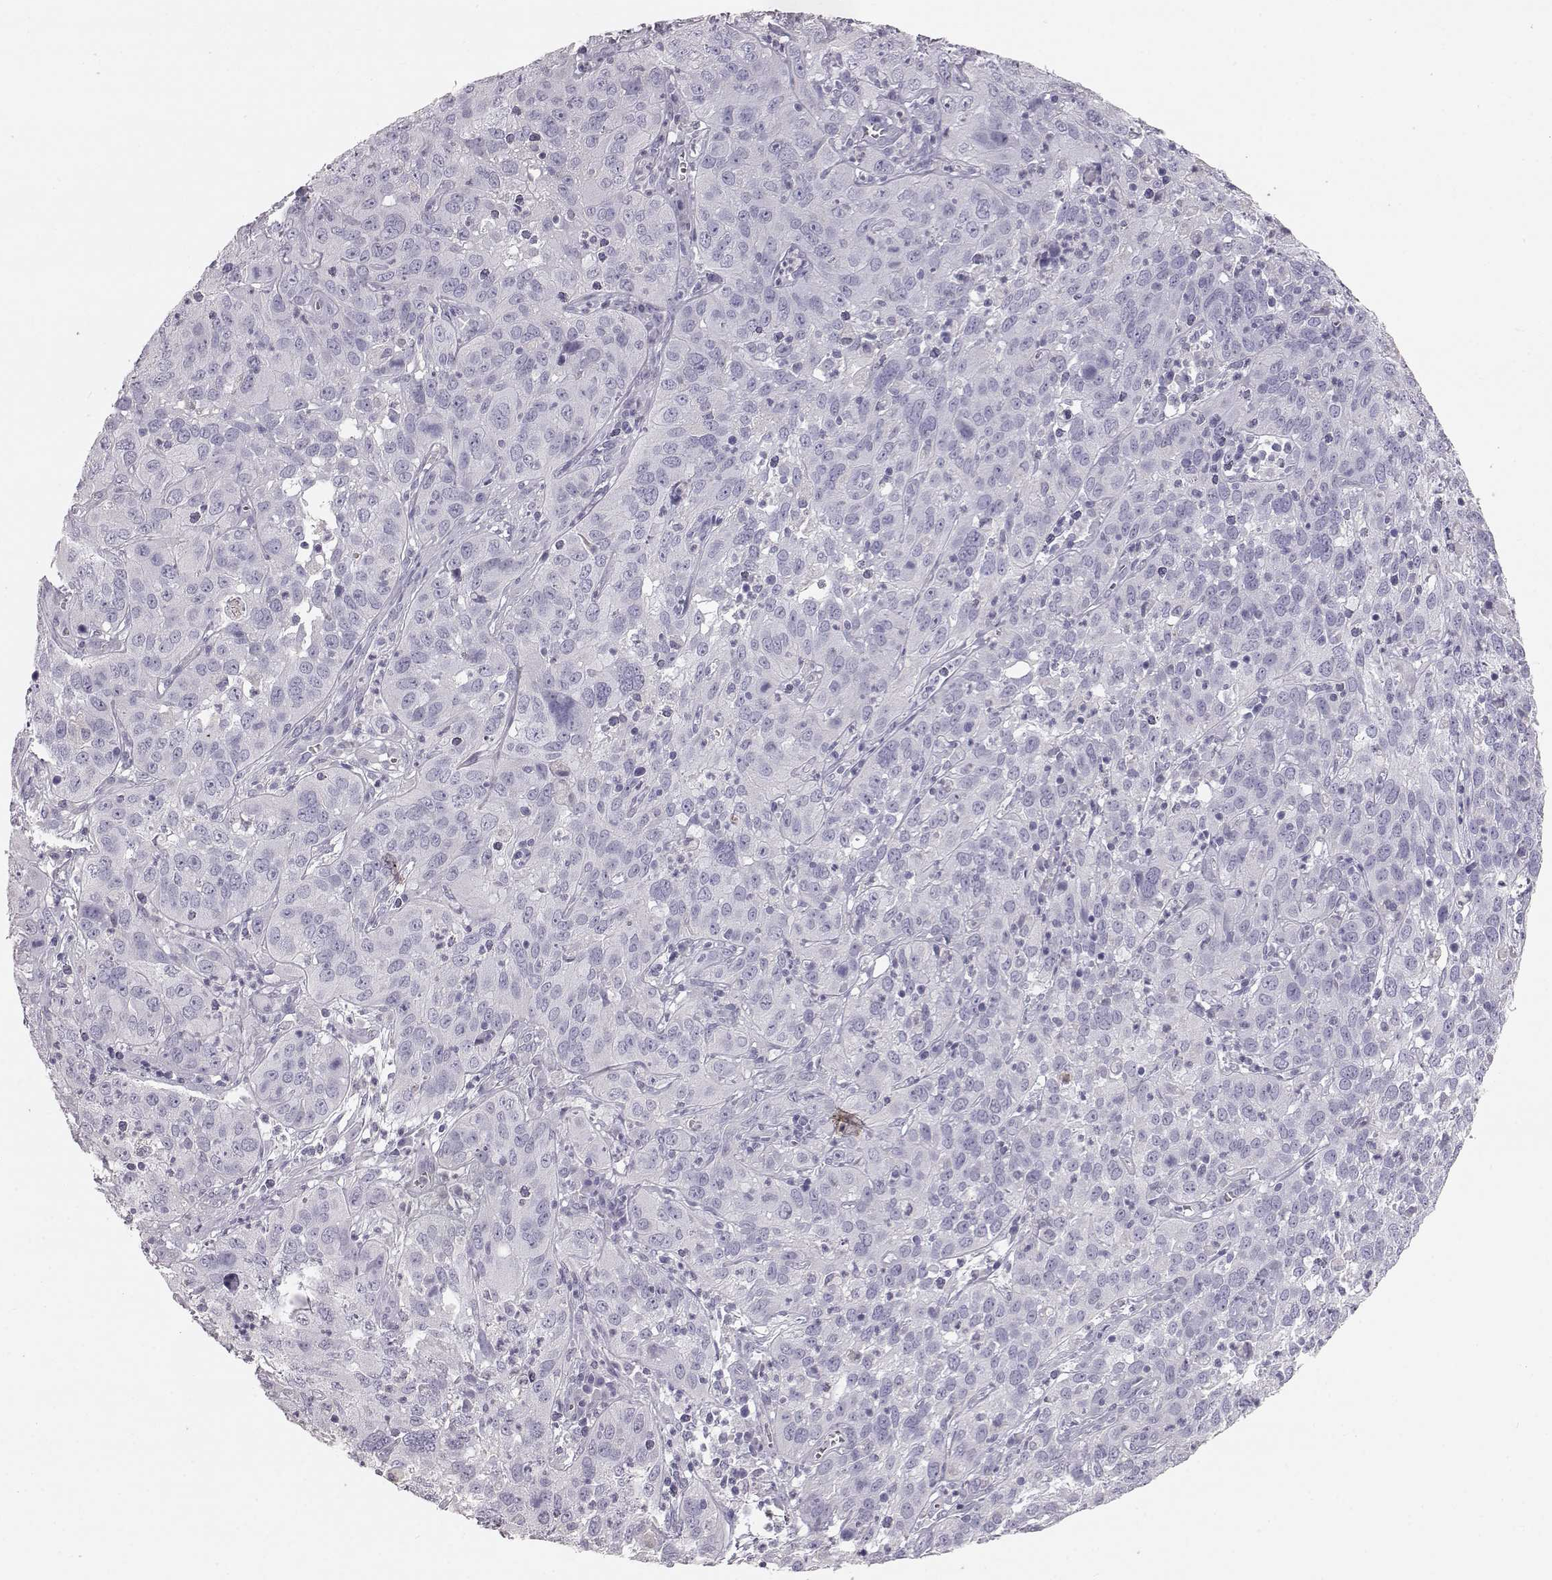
{"staining": {"intensity": "negative", "quantity": "none", "location": "none"}, "tissue": "cervical cancer", "cell_type": "Tumor cells", "image_type": "cancer", "snomed": [{"axis": "morphology", "description": "Squamous cell carcinoma, NOS"}, {"axis": "topography", "description": "Cervix"}], "caption": "The photomicrograph reveals no significant positivity in tumor cells of cervical squamous cell carcinoma. (IHC, brightfield microscopy, high magnification).", "gene": "KRT33A", "patient": {"sex": "female", "age": 32}}